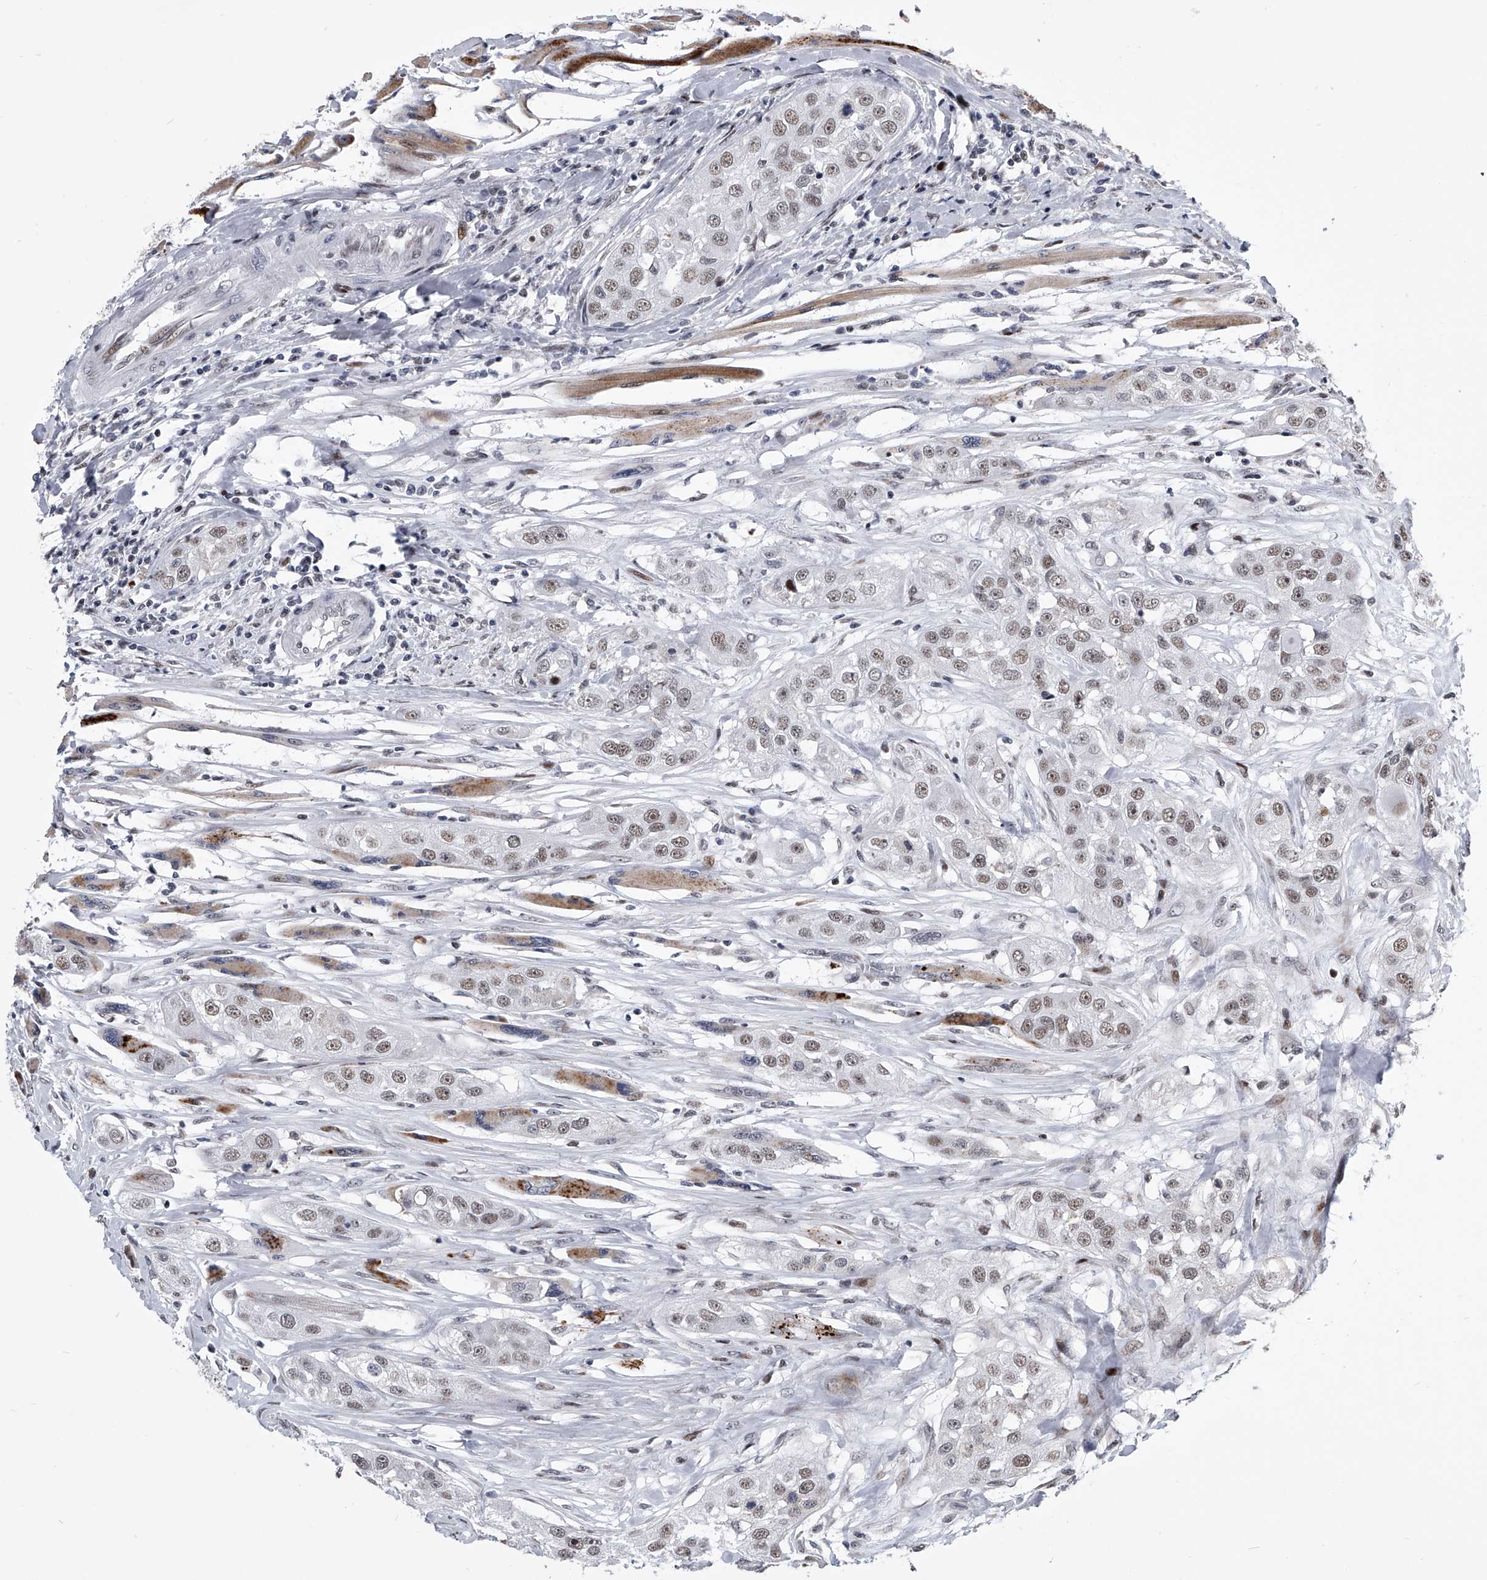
{"staining": {"intensity": "weak", "quantity": ">75%", "location": "nuclear"}, "tissue": "head and neck cancer", "cell_type": "Tumor cells", "image_type": "cancer", "snomed": [{"axis": "morphology", "description": "Normal tissue, NOS"}, {"axis": "morphology", "description": "Squamous cell carcinoma, NOS"}, {"axis": "topography", "description": "Skeletal muscle"}, {"axis": "topography", "description": "Head-Neck"}], "caption": "Brown immunohistochemical staining in squamous cell carcinoma (head and neck) reveals weak nuclear staining in approximately >75% of tumor cells.", "gene": "CMTR1", "patient": {"sex": "male", "age": 51}}